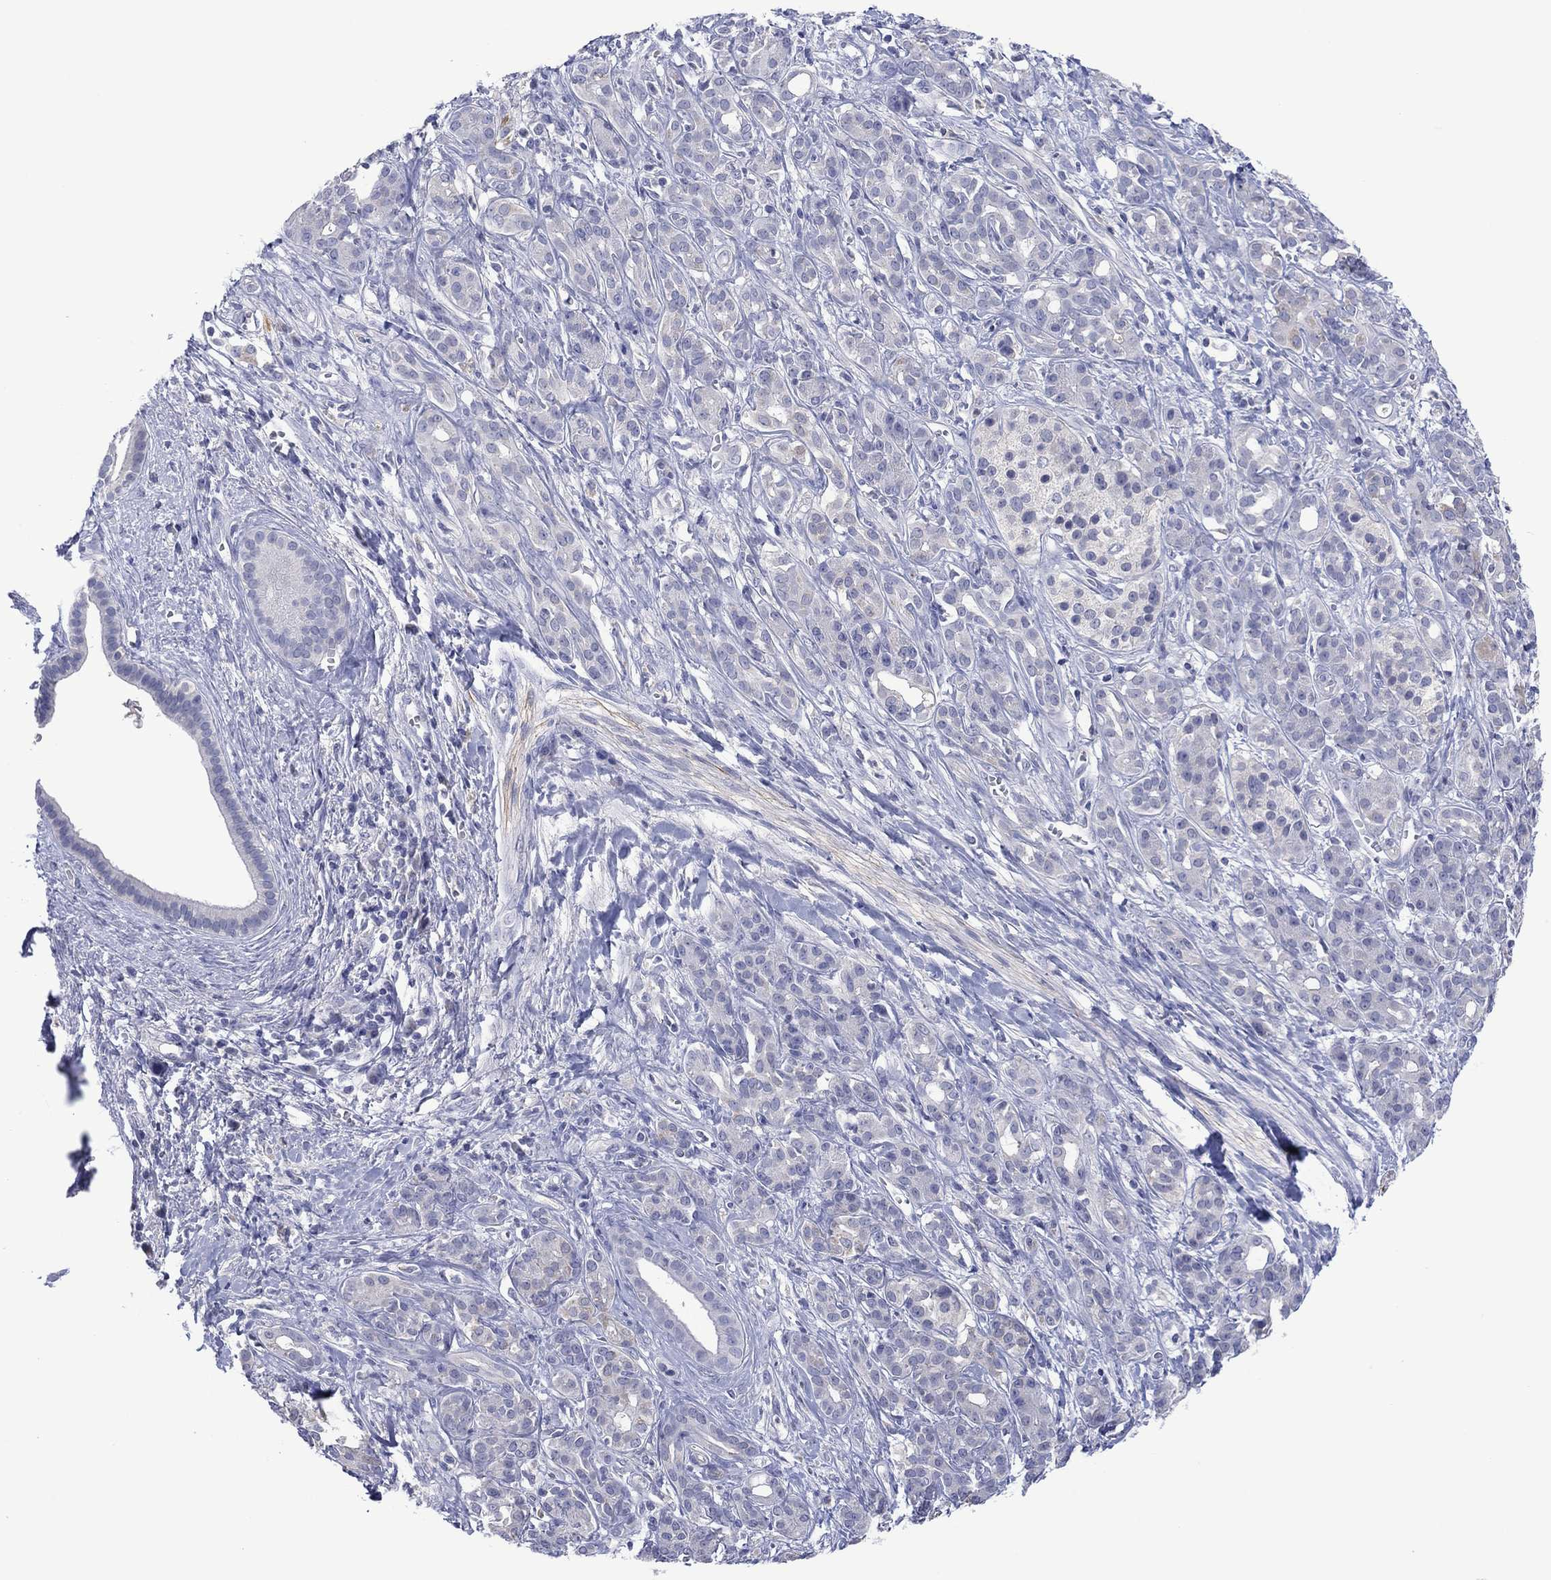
{"staining": {"intensity": "strong", "quantity": "<25%", "location": "cytoplasmic/membranous"}, "tissue": "pancreatic cancer", "cell_type": "Tumor cells", "image_type": "cancer", "snomed": [{"axis": "morphology", "description": "Adenocarcinoma, NOS"}, {"axis": "topography", "description": "Pancreas"}], "caption": "This is a histology image of IHC staining of adenocarcinoma (pancreatic), which shows strong staining in the cytoplasmic/membranous of tumor cells.", "gene": "FER1L6", "patient": {"sex": "male", "age": 61}}